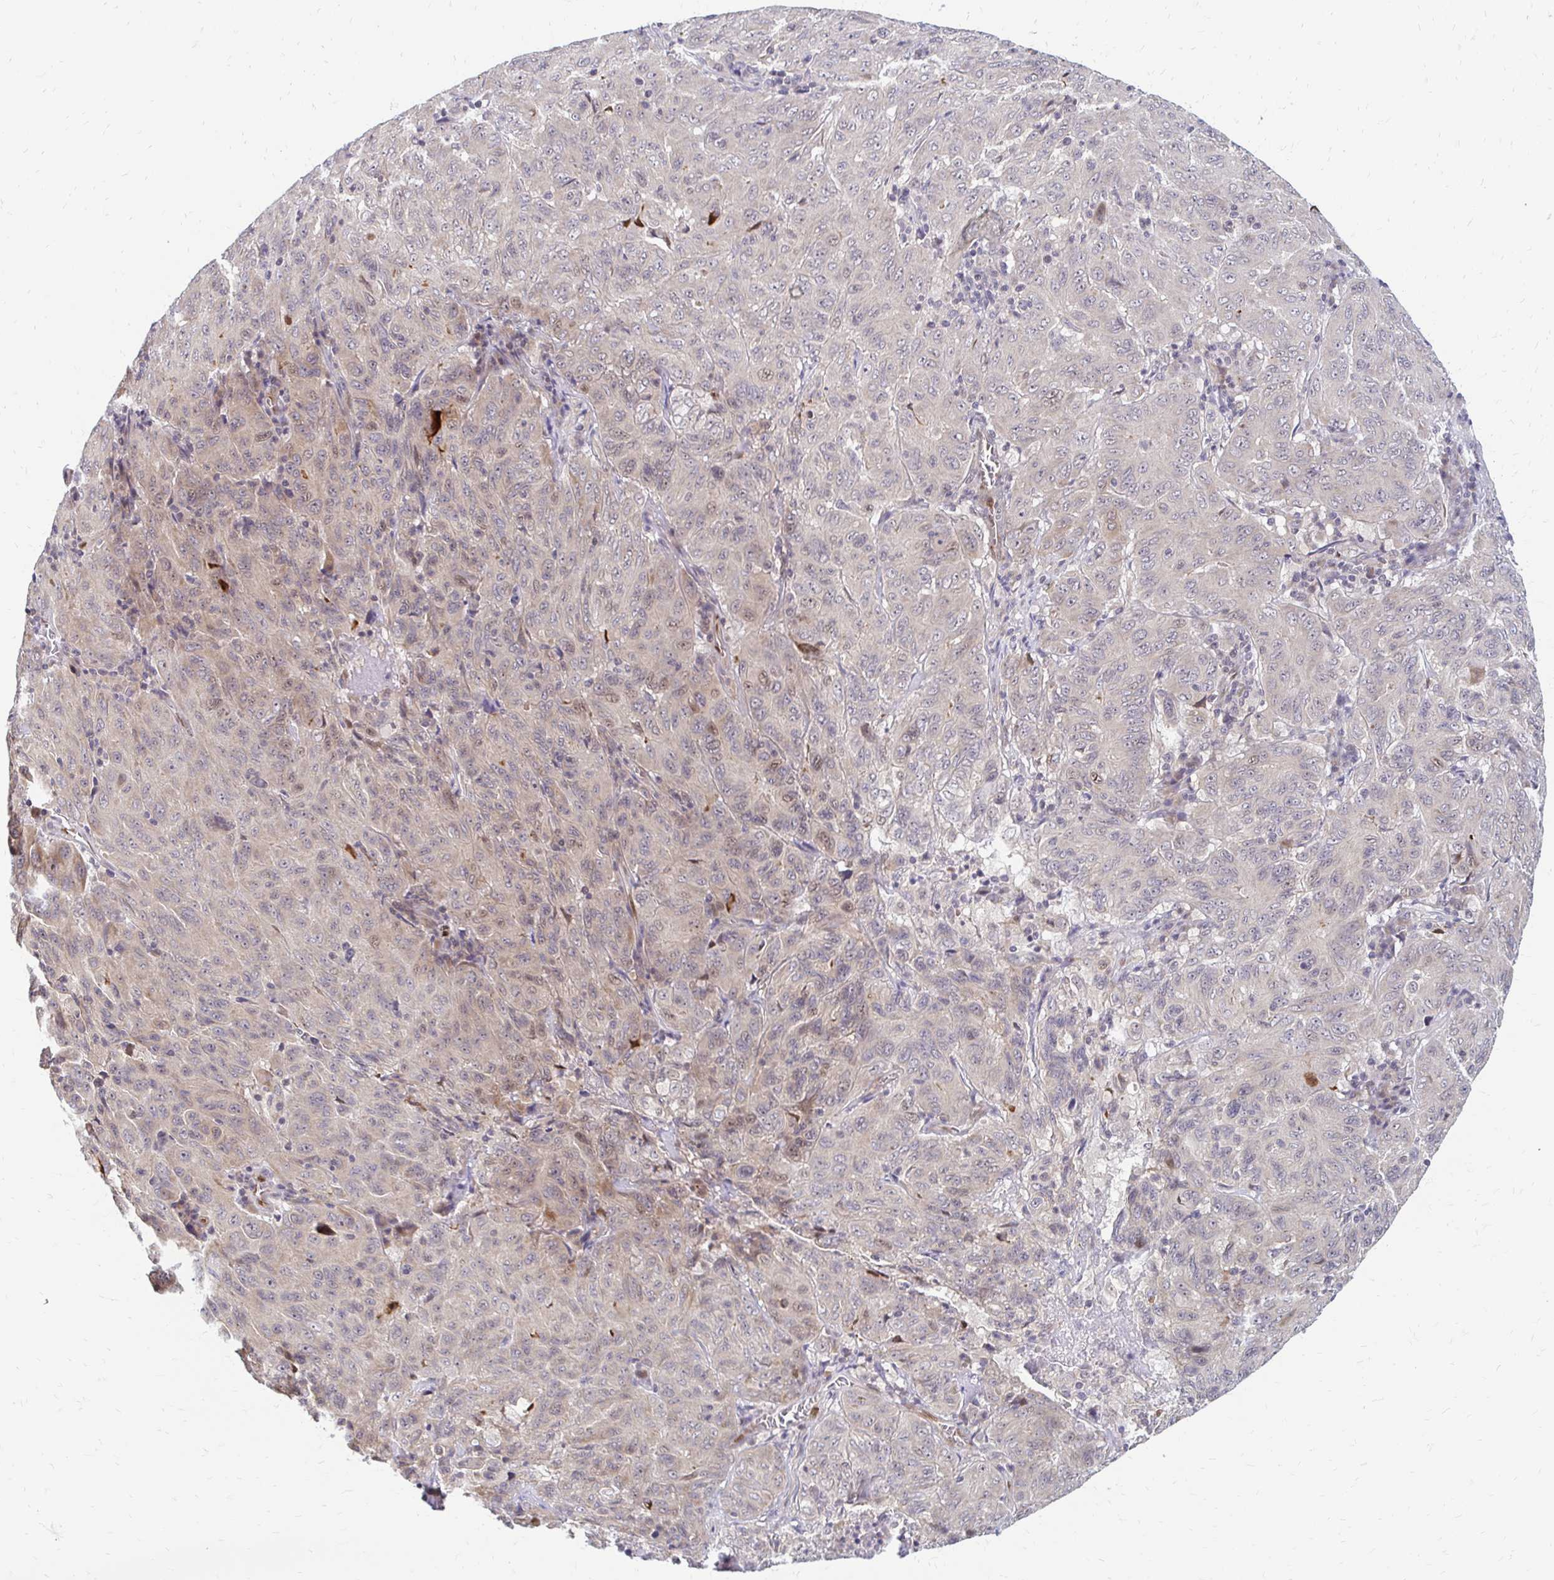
{"staining": {"intensity": "weak", "quantity": "25%-75%", "location": "cytoplasmic/membranous,nuclear"}, "tissue": "pancreatic cancer", "cell_type": "Tumor cells", "image_type": "cancer", "snomed": [{"axis": "morphology", "description": "Adenocarcinoma, NOS"}, {"axis": "topography", "description": "Pancreas"}], "caption": "A low amount of weak cytoplasmic/membranous and nuclear expression is appreciated in about 25%-75% of tumor cells in pancreatic cancer (adenocarcinoma) tissue. (DAB (3,3'-diaminobenzidine) IHC with brightfield microscopy, high magnification).", "gene": "TRIR", "patient": {"sex": "male", "age": 63}}